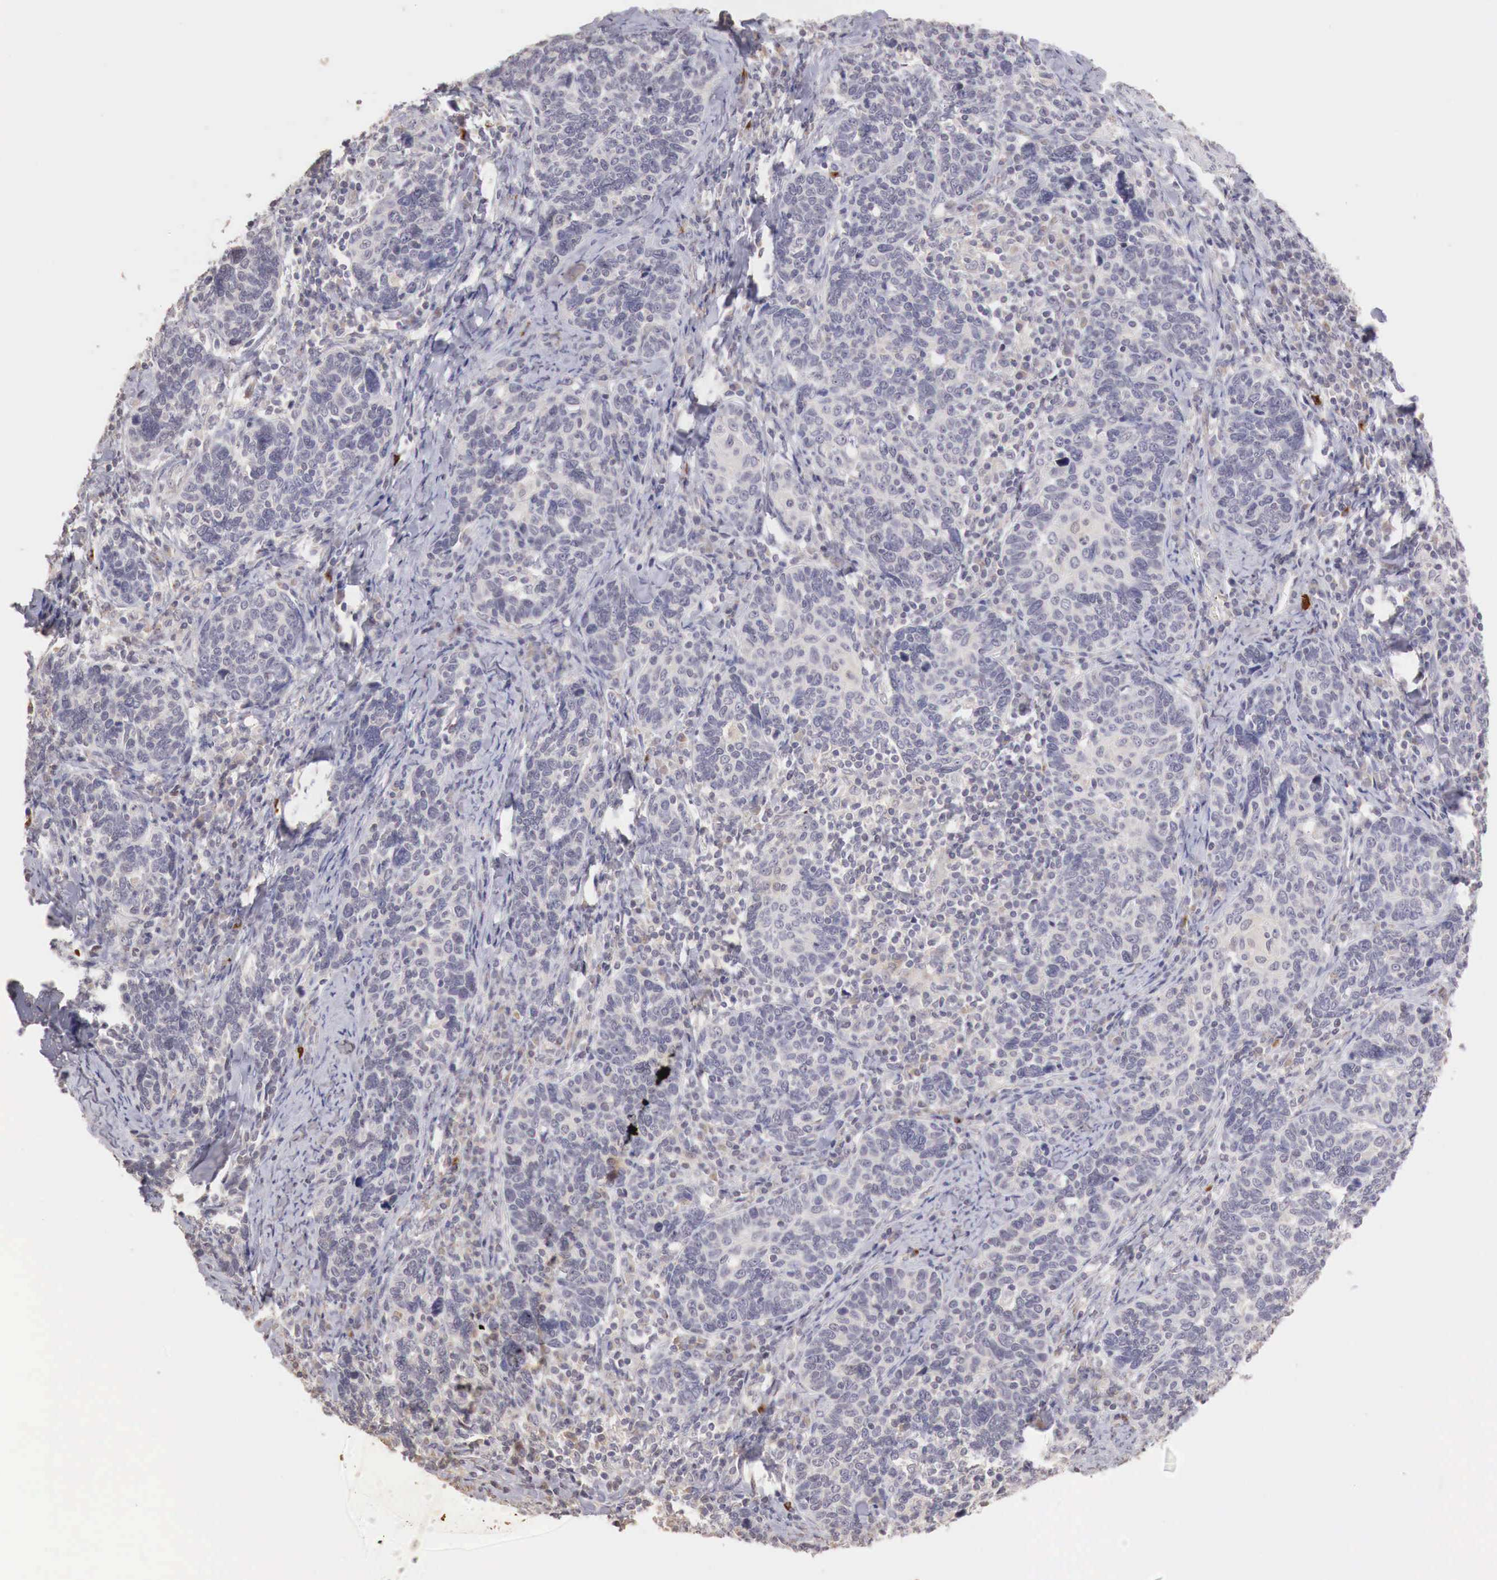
{"staining": {"intensity": "negative", "quantity": "none", "location": "none"}, "tissue": "cervical cancer", "cell_type": "Tumor cells", "image_type": "cancer", "snomed": [{"axis": "morphology", "description": "Squamous cell carcinoma, NOS"}, {"axis": "topography", "description": "Cervix"}], "caption": "Cervical cancer (squamous cell carcinoma) stained for a protein using immunohistochemistry displays no positivity tumor cells.", "gene": "TBC1D9", "patient": {"sex": "female", "age": 41}}